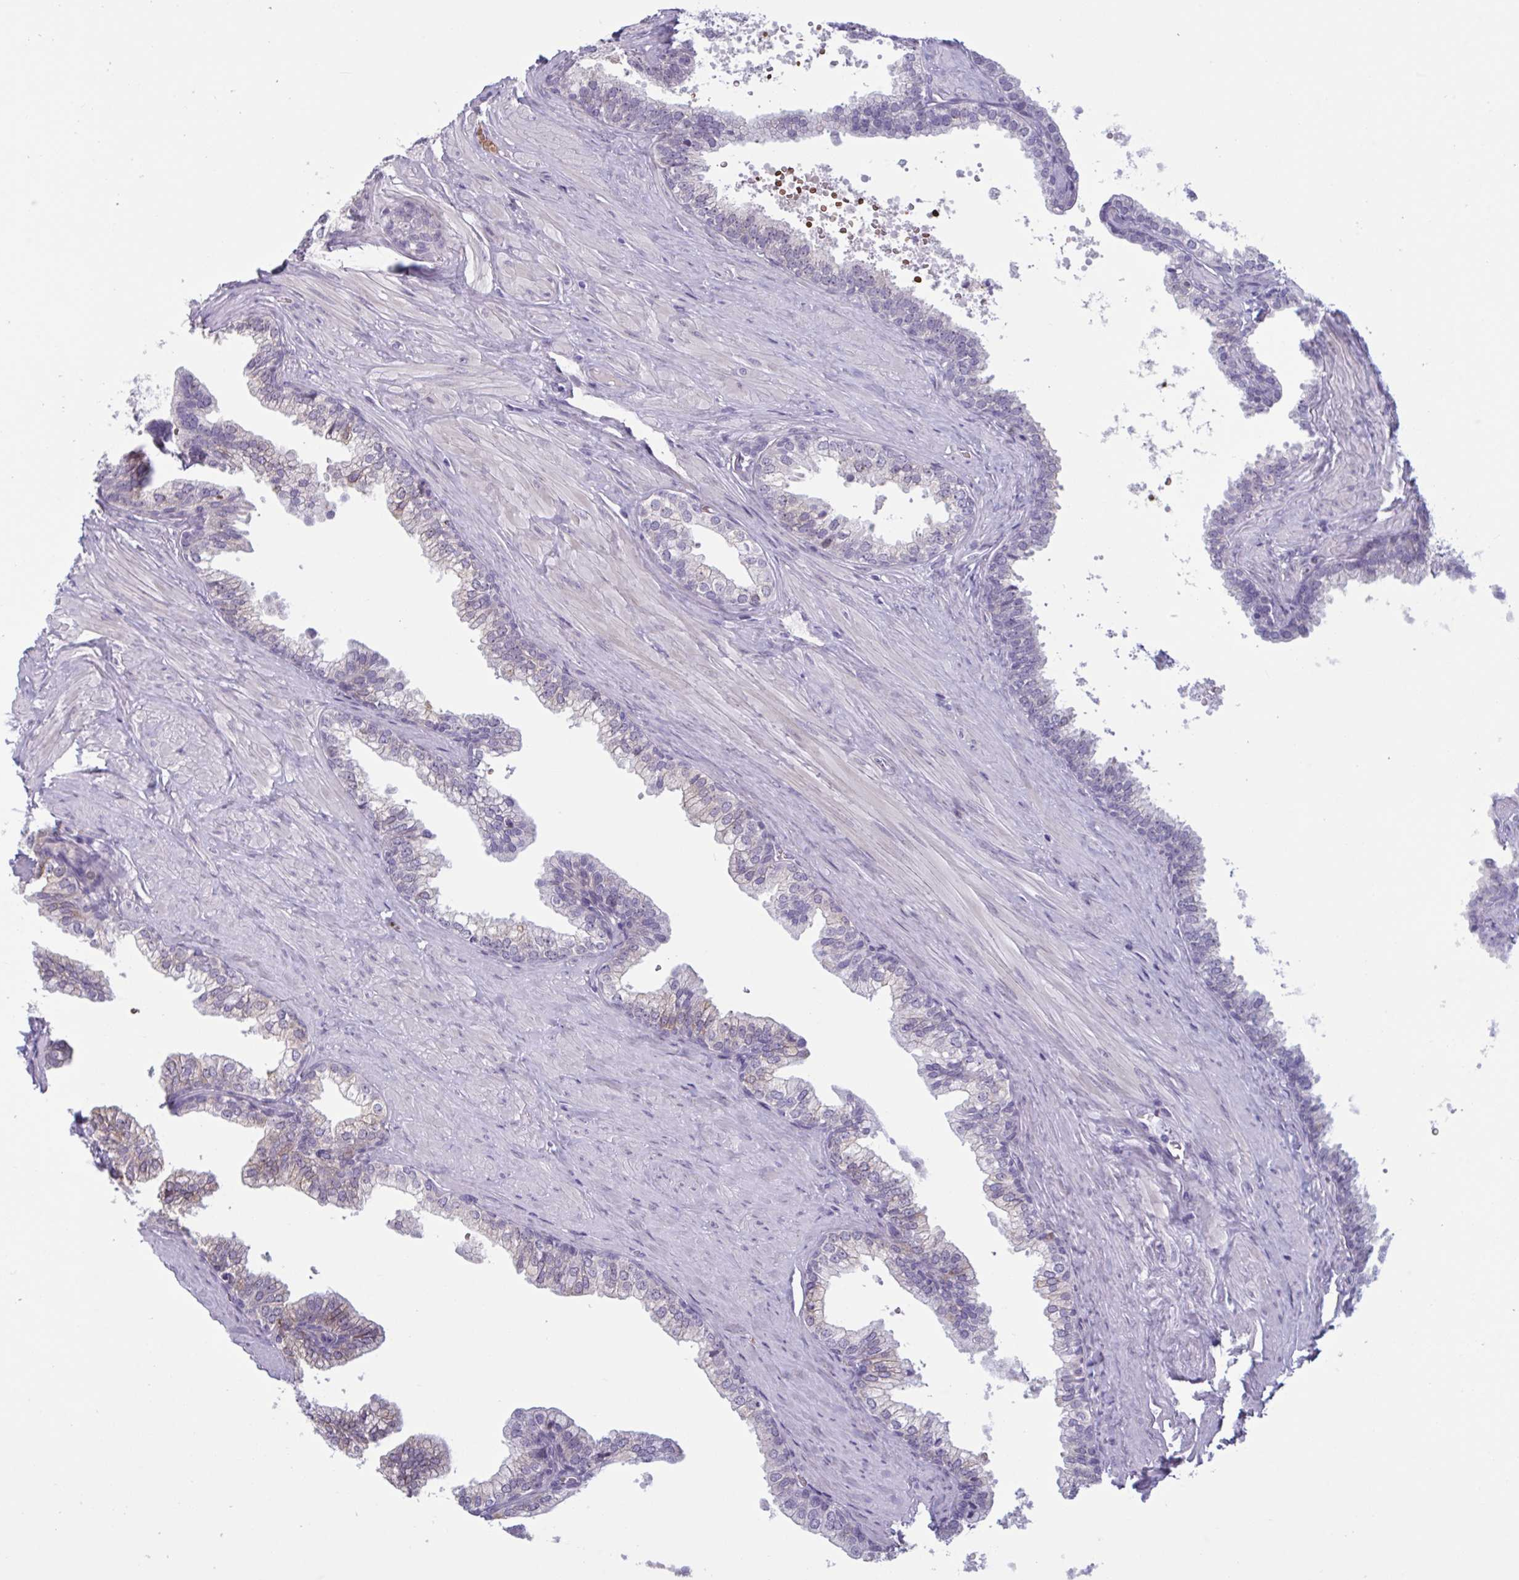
{"staining": {"intensity": "negative", "quantity": "none", "location": "none"}, "tissue": "prostate", "cell_type": "Glandular cells", "image_type": "normal", "snomed": [{"axis": "morphology", "description": "Normal tissue, NOS"}, {"axis": "topography", "description": "Prostate"}, {"axis": "topography", "description": "Peripheral nerve tissue"}], "caption": "Immunohistochemistry (IHC) photomicrograph of unremarkable human prostate stained for a protein (brown), which demonstrates no positivity in glandular cells.", "gene": "HSD11B2", "patient": {"sex": "male", "age": 55}}